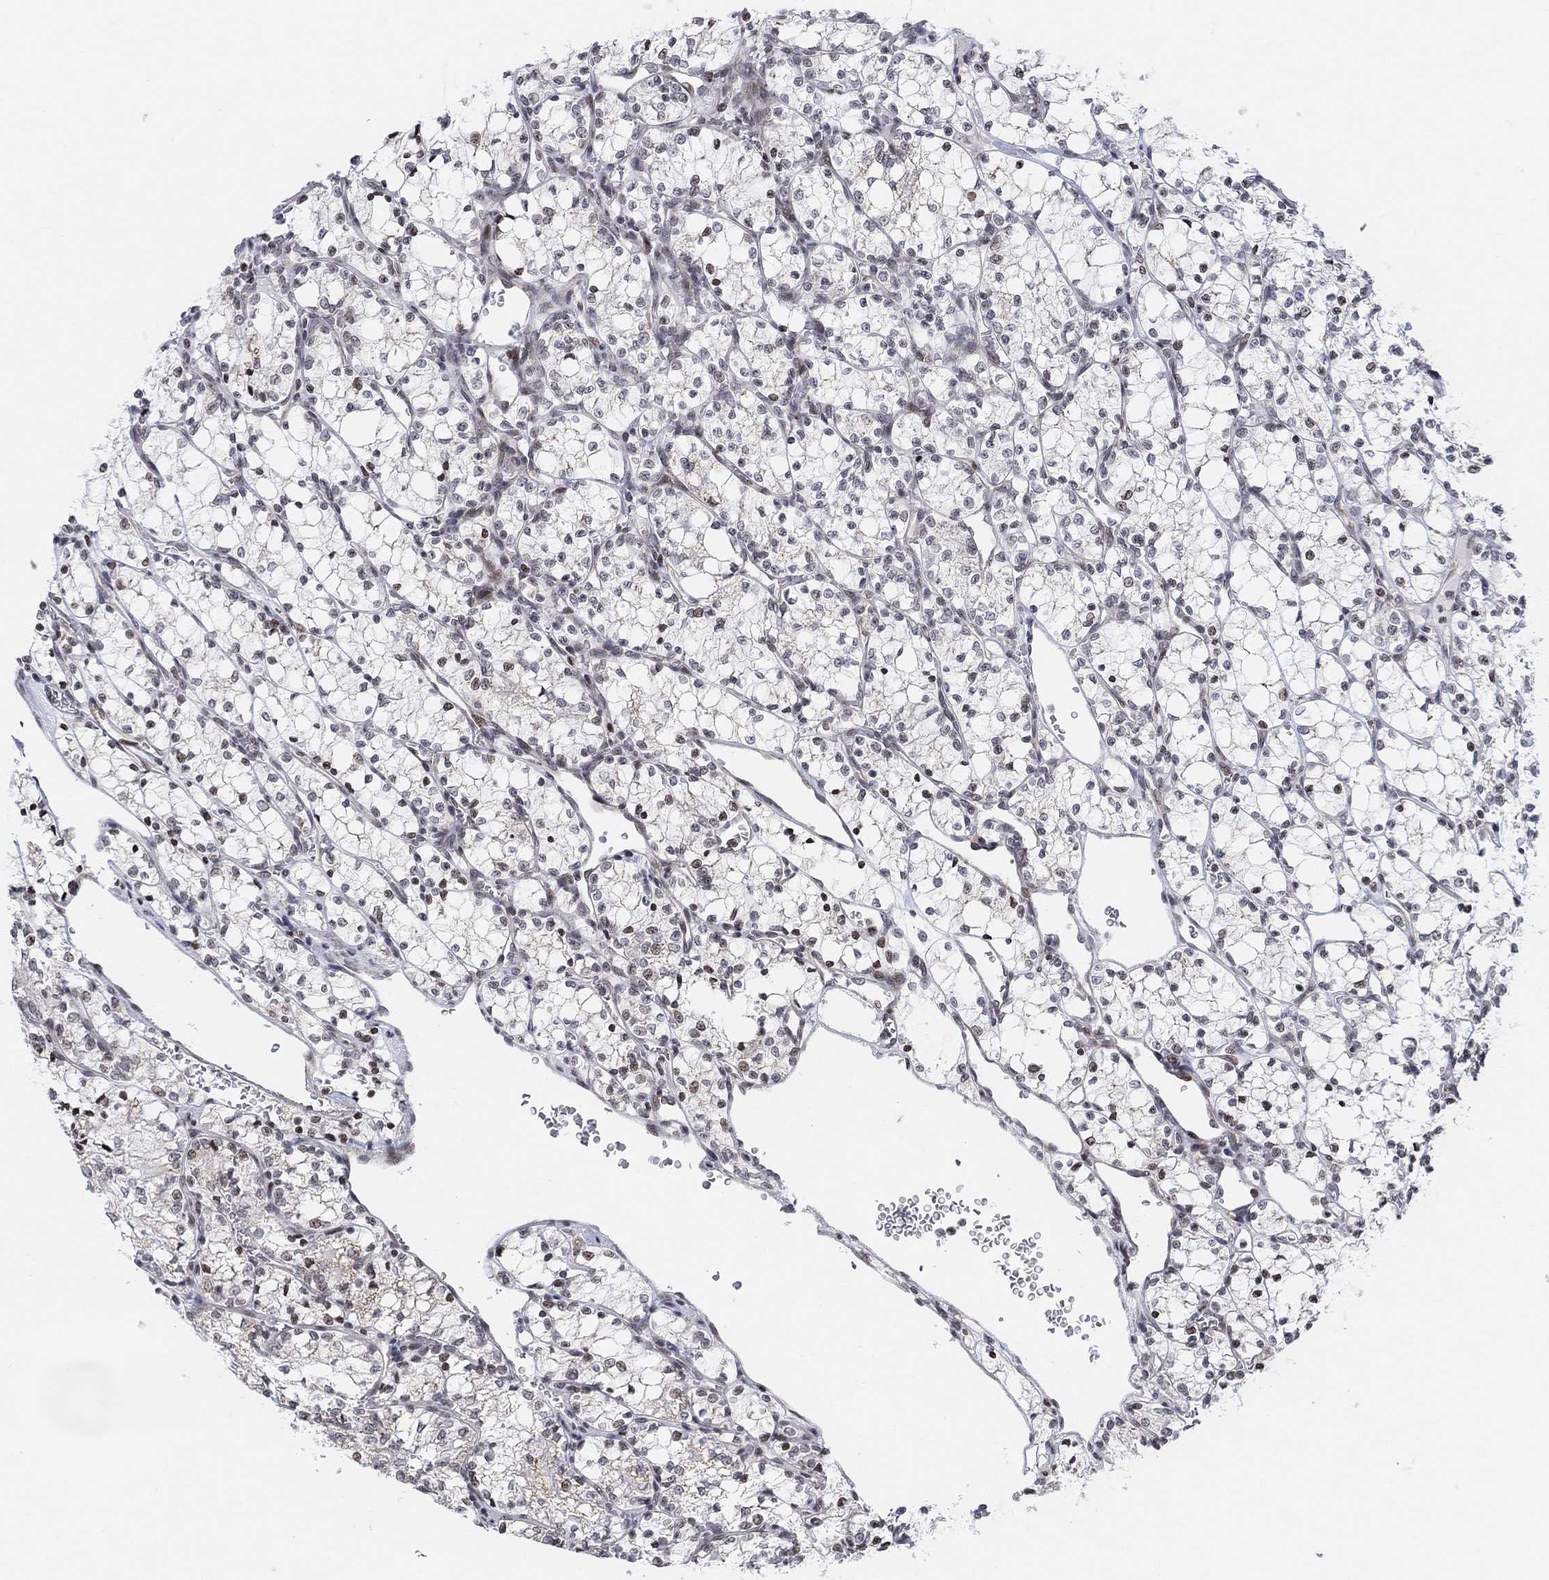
{"staining": {"intensity": "moderate", "quantity": "<25%", "location": "nuclear"}, "tissue": "renal cancer", "cell_type": "Tumor cells", "image_type": "cancer", "snomed": [{"axis": "morphology", "description": "Adenocarcinoma, NOS"}, {"axis": "topography", "description": "Kidney"}], "caption": "This image exhibits immunohistochemistry (IHC) staining of human renal cancer, with low moderate nuclear staining in approximately <25% of tumor cells.", "gene": "ABHD14A", "patient": {"sex": "female", "age": 69}}